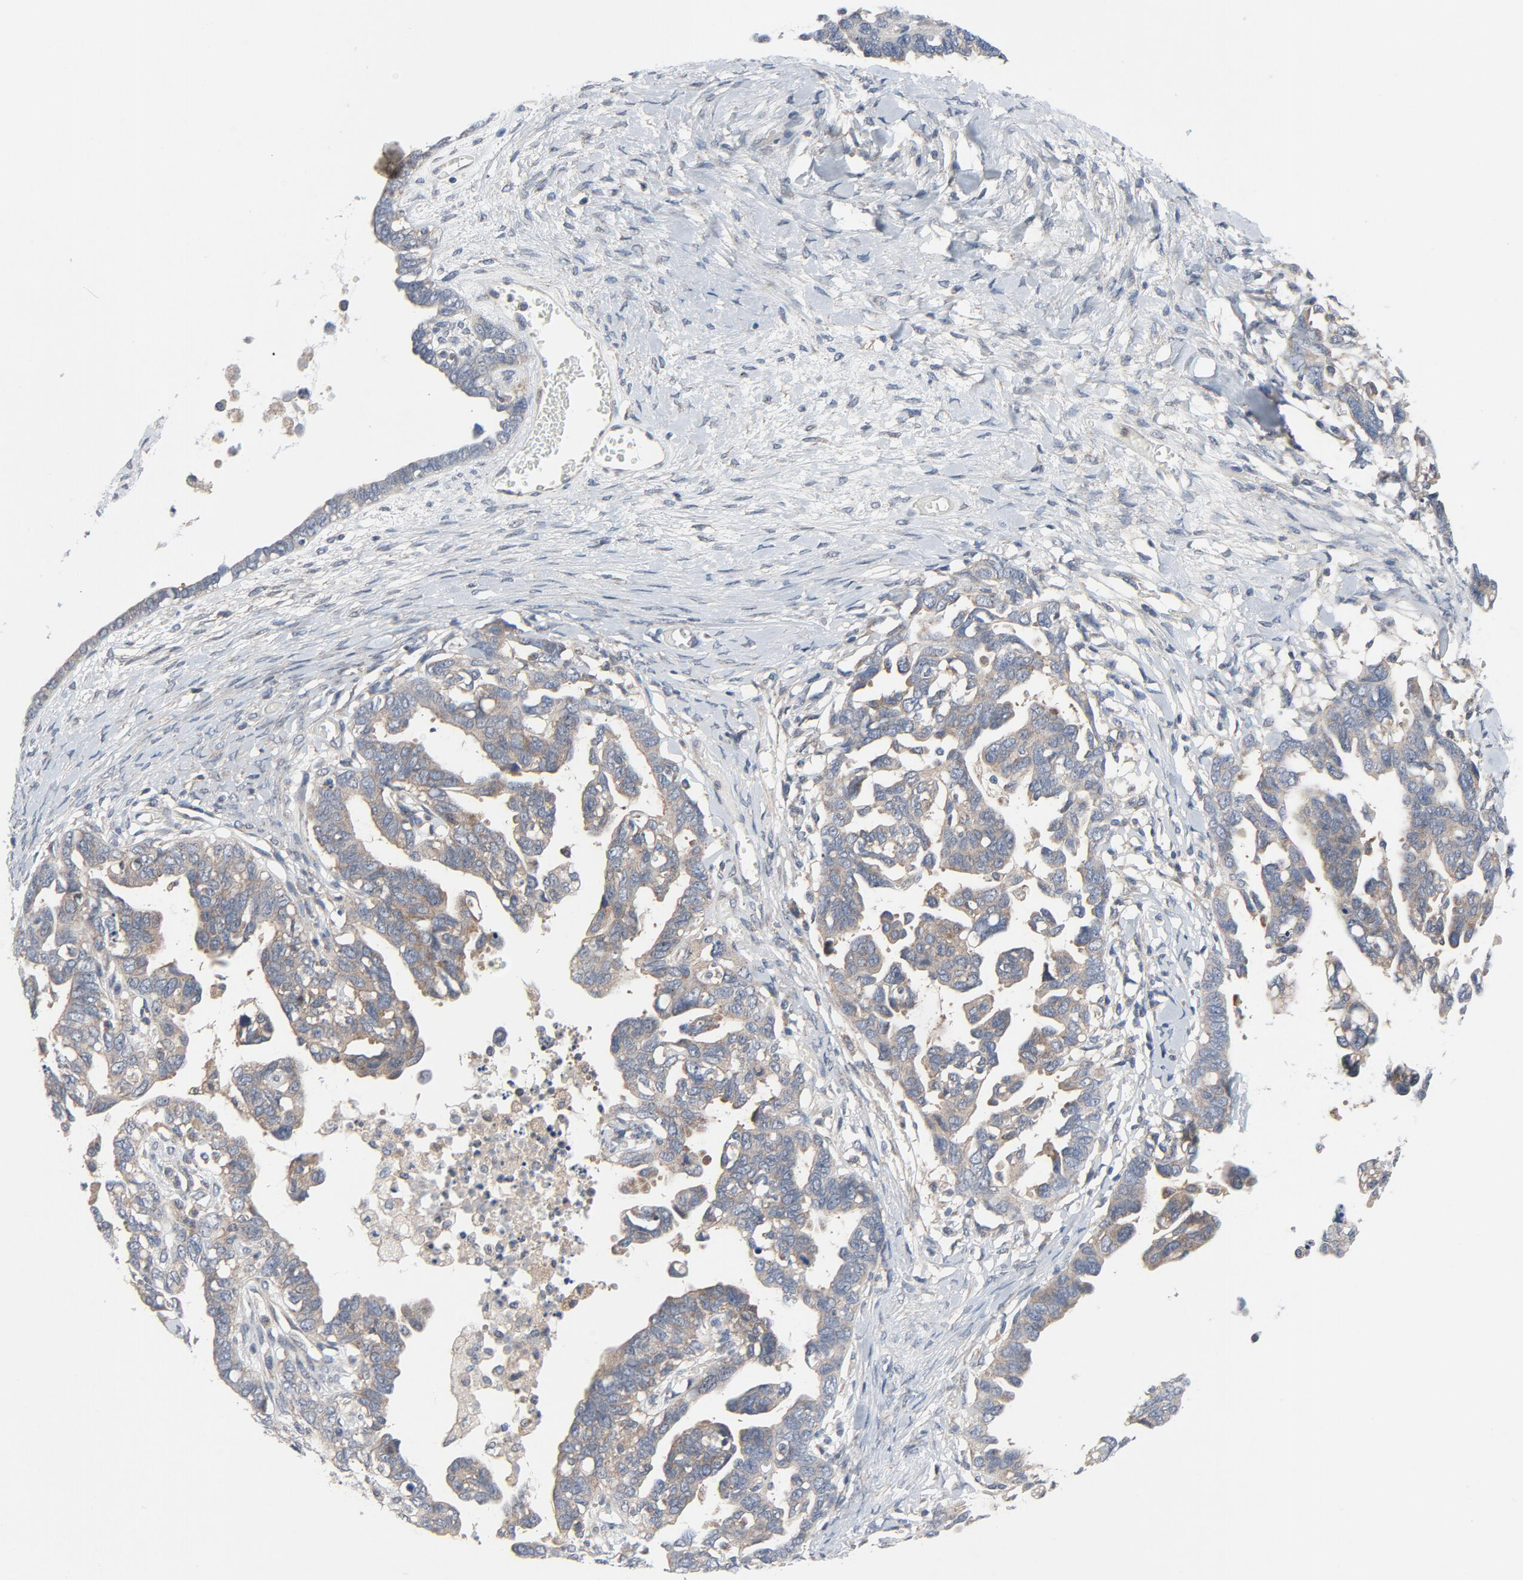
{"staining": {"intensity": "weak", "quantity": ">75%", "location": "cytoplasmic/membranous"}, "tissue": "ovarian cancer", "cell_type": "Tumor cells", "image_type": "cancer", "snomed": [{"axis": "morphology", "description": "Cystadenocarcinoma, serous, NOS"}, {"axis": "topography", "description": "Ovary"}], "caption": "Protein staining shows weak cytoplasmic/membranous expression in approximately >75% of tumor cells in ovarian cancer (serous cystadenocarcinoma).", "gene": "TSG101", "patient": {"sex": "female", "age": 69}}